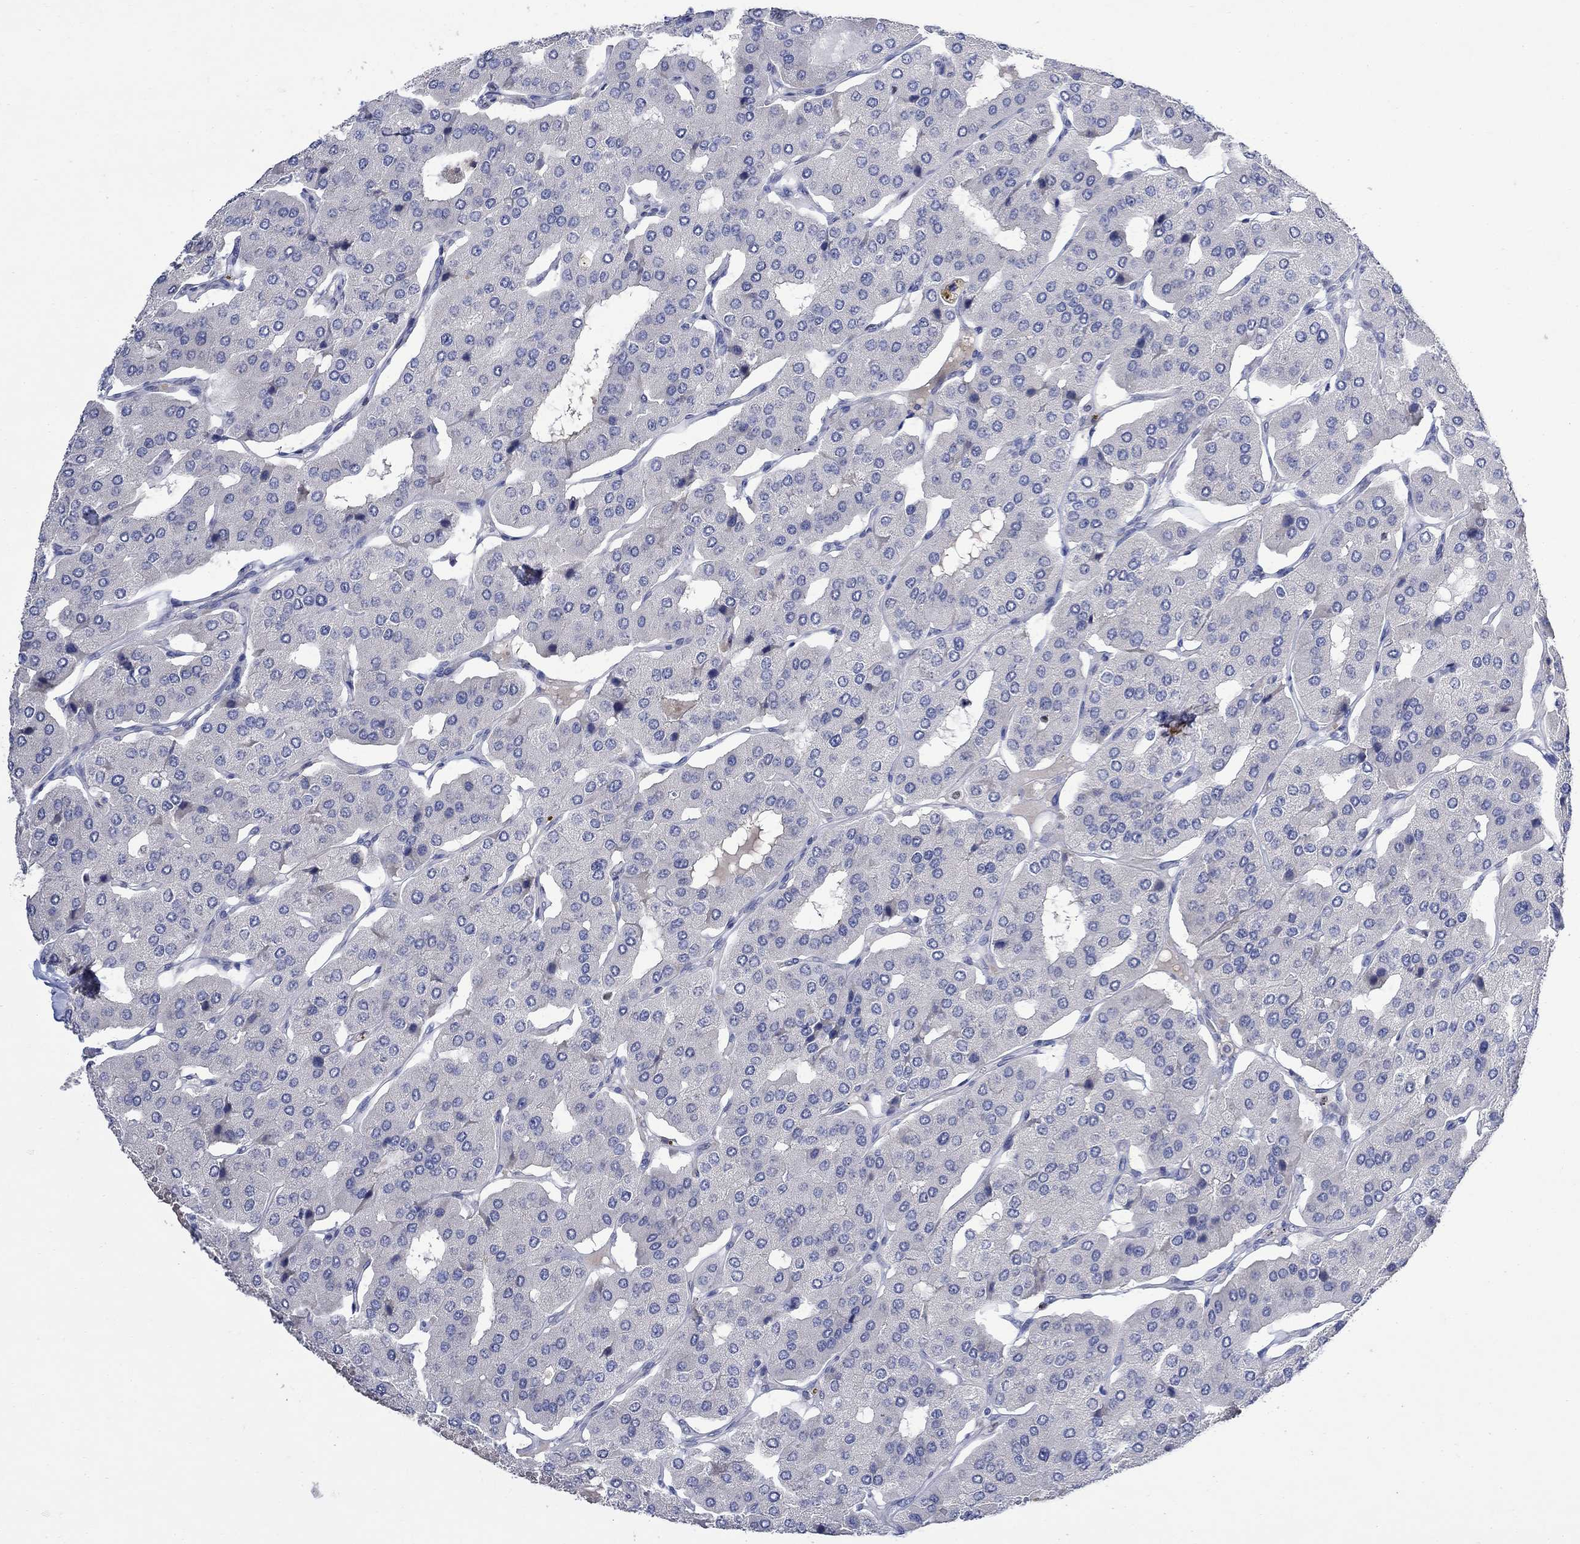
{"staining": {"intensity": "negative", "quantity": "none", "location": "none"}, "tissue": "parathyroid gland", "cell_type": "Glandular cells", "image_type": "normal", "snomed": [{"axis": "morphology", "description": "Normal tissue, NOS"}, {"axis": "morphology", "description": "Adenoma, NOS"}, {"axis": "topography", "description": "Parathyroid gland"}], "caption": "This is an IHC image of unremarkable human parathyroid gland. There is no positivity in glandular cells.", "gene": "DLK1", "patient": {"sex": "female", "age": 86}}